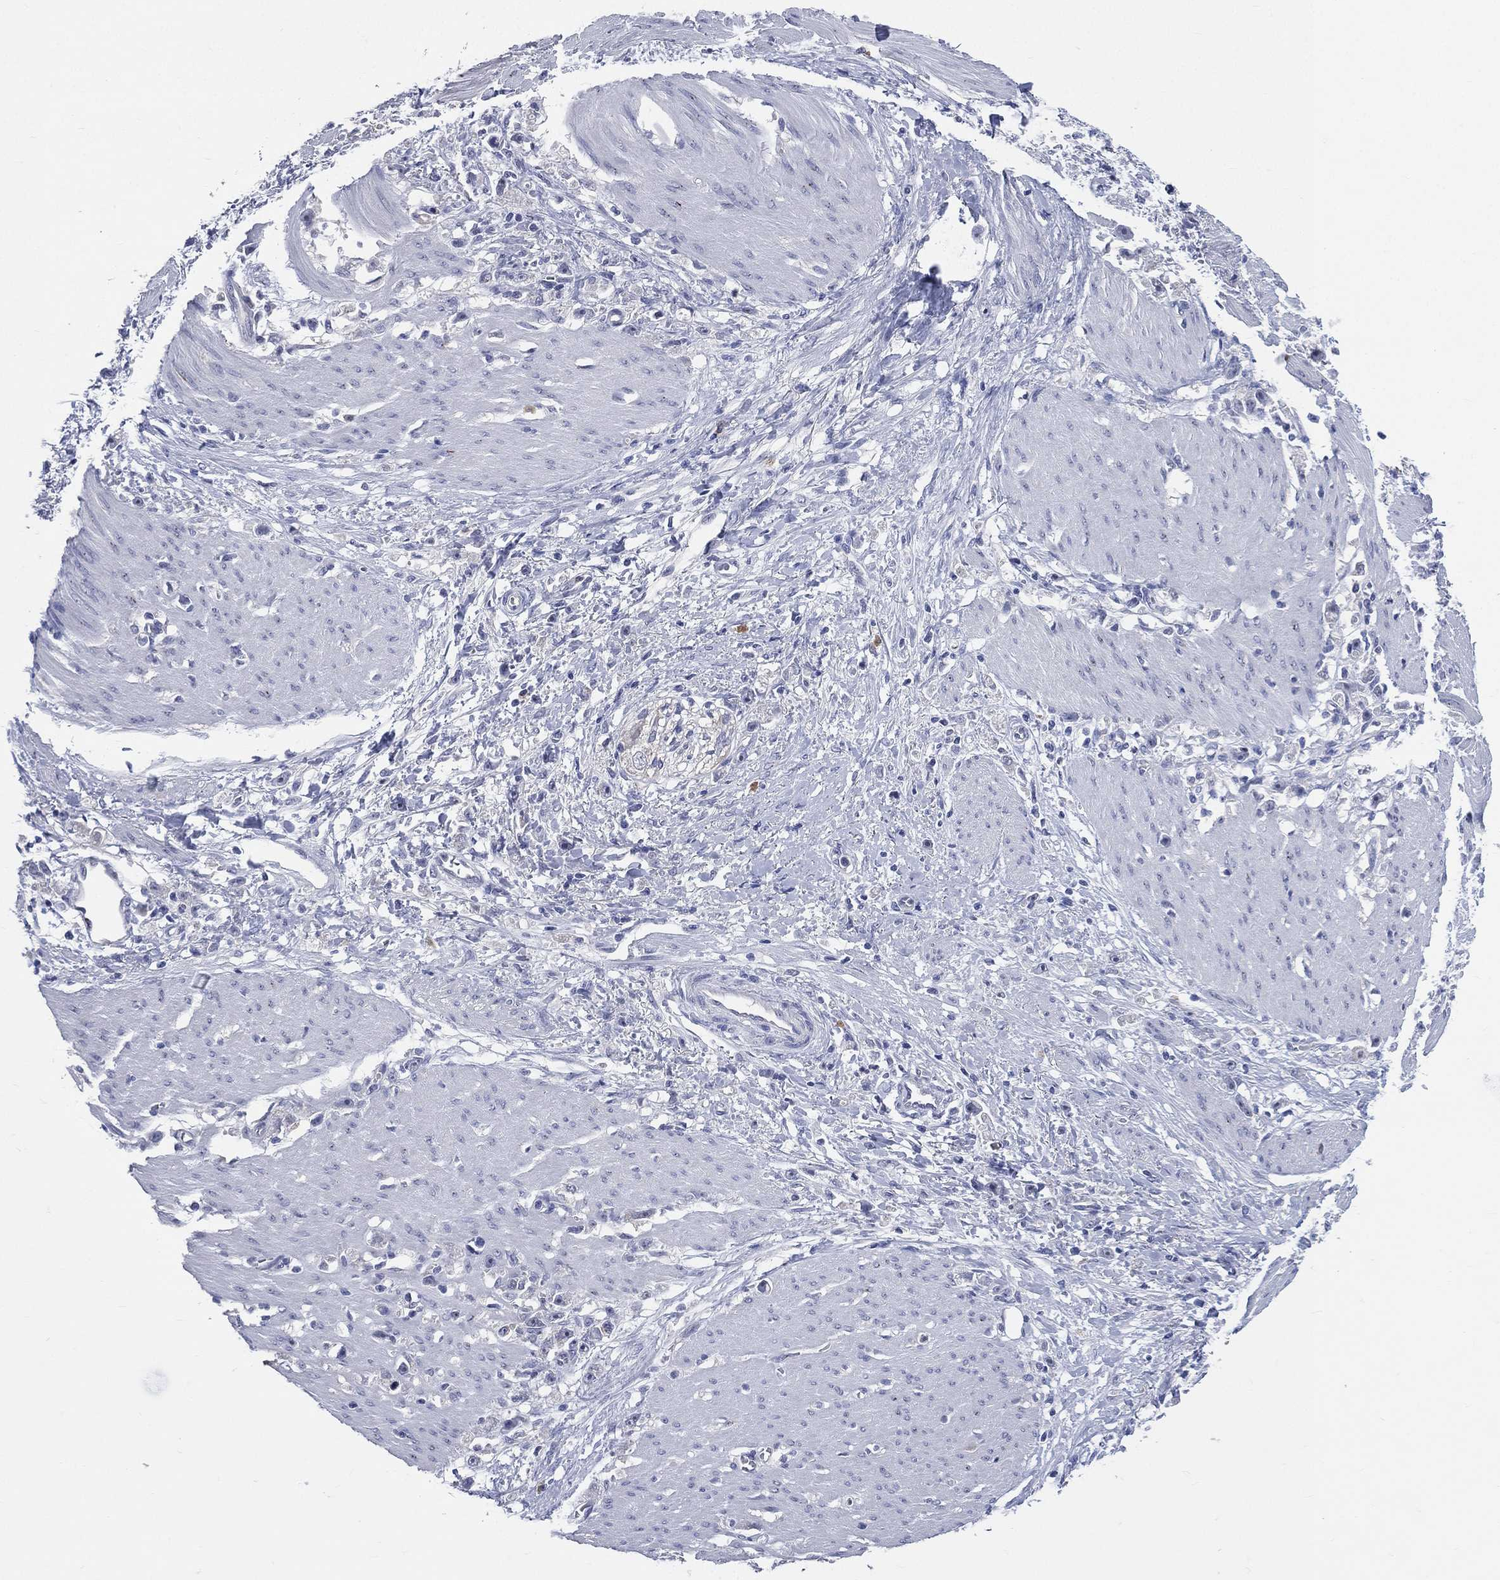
{"staining": {"intensity": "negative", "quantity": "none", "location": "none"}, "tissue": "stomach cancer", "cell_type": "Tumor cells", "image_type": "cancer", "snomed": [{"axis": "morphology", "description": "Adenocarcinoma, NOS"}, {"axis": "topography", "description": "Stomach"}], "caption": "DAB (3,3'-diaminobenzidine) immunohistochemical staining of human stomach cancer (adenocarcinoma) exhibits no significant expression in tumor cells. (Stains: DAB immunohistochemistry (IHC) with hematoxylin counter stain, Microscopy: brightfield microscopy at high magnification).", "gene": "AKAP3", "patient": {"sex": "female", "age": 59}}